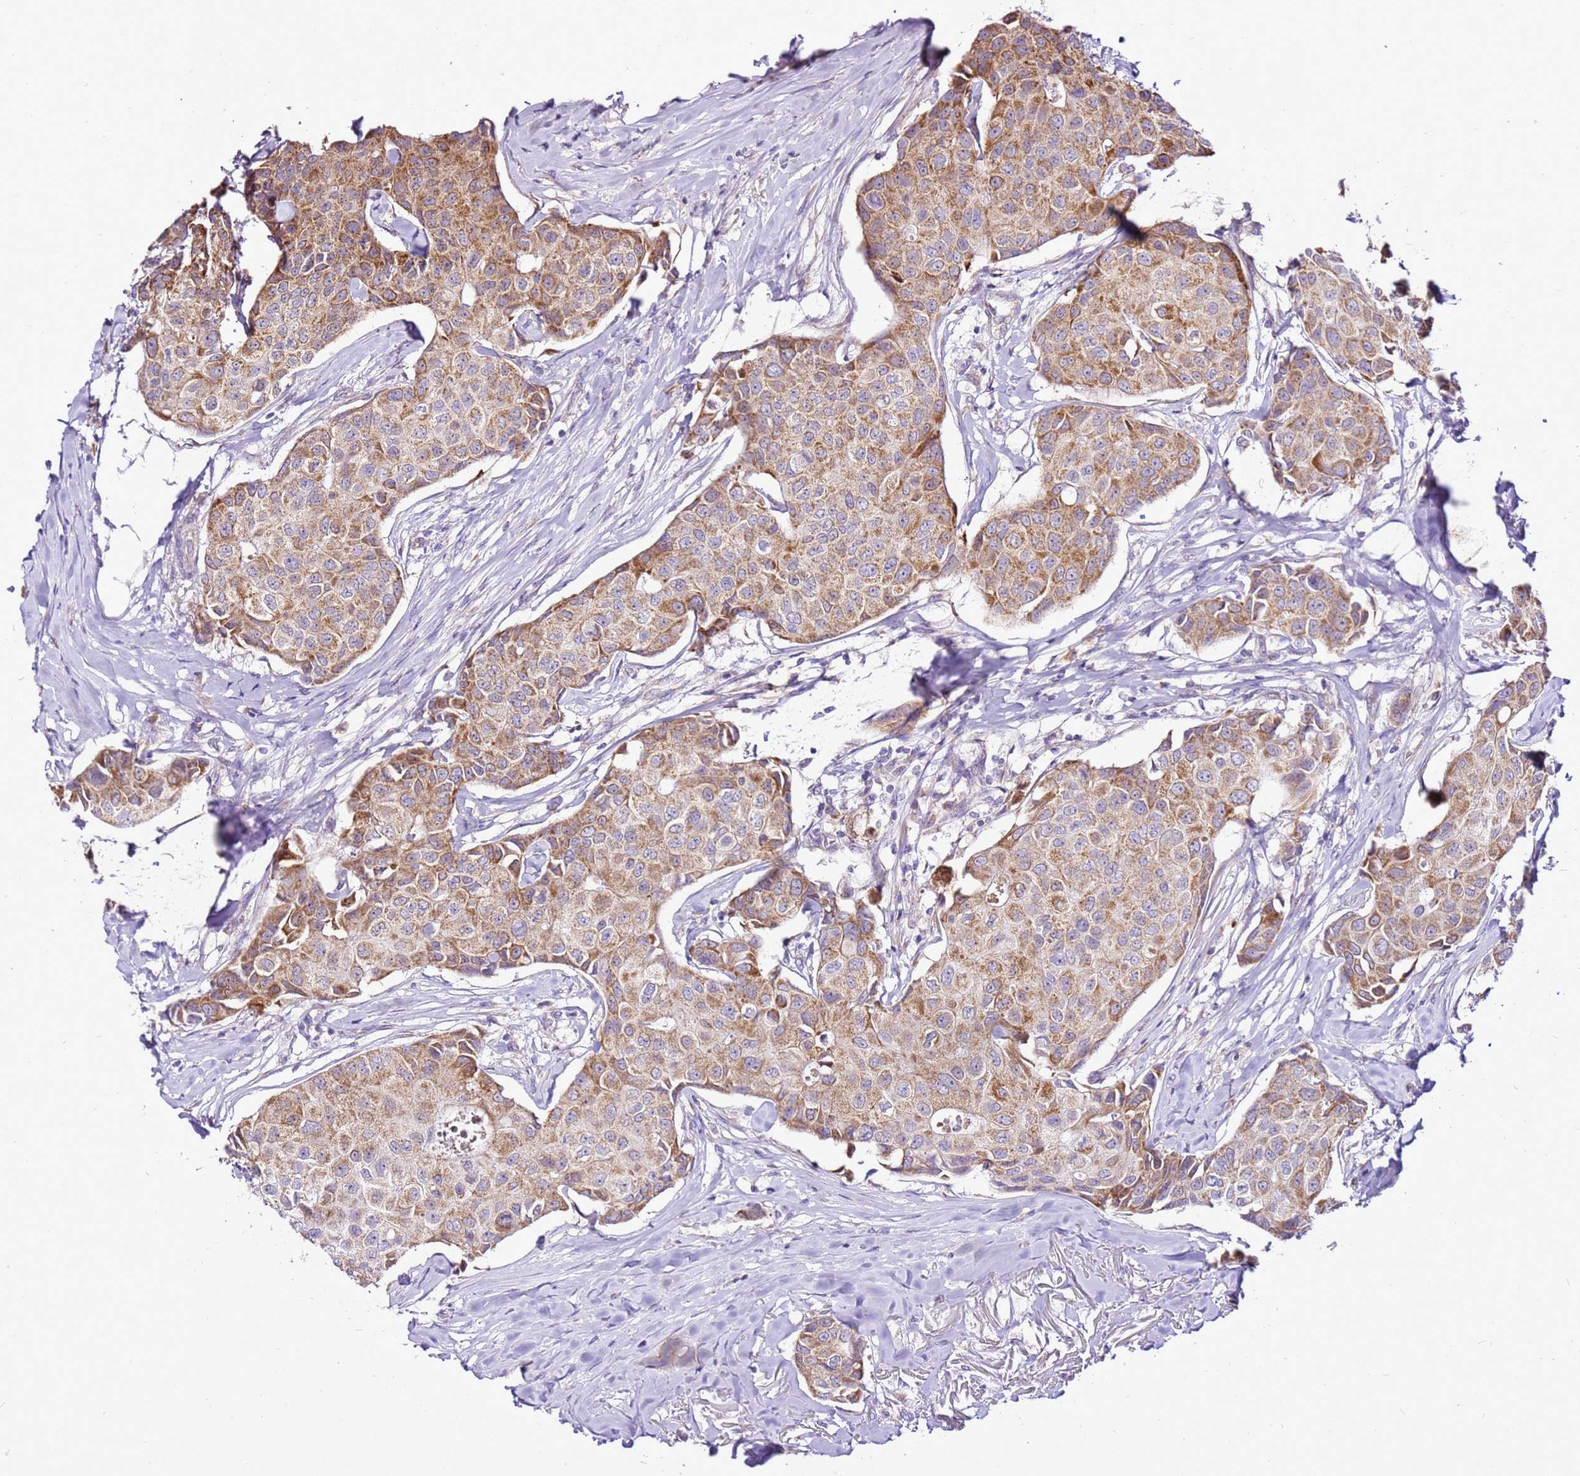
{"staining": {"intensity": "moderate", "quantity": ">75%", "location": "cytoplasmic/membranous"}, "tissue": "breast cancer", "cell_type": "Tumor cells", "image_type": "cancer", "snomed": [{"axis": "morphology", "description": "Duct carcinoma"}, {"axis": "topography", "description": "Breast"}], "caption": "Human infiltrating ductal carcinoma (breast) stained for a protein (brown) displays moderate cytoplasmic/membranous positive staining in approximately >75% of tumor cells.", "gene": "MRPL36", "patient": {"sex": "female", "age": 80}}